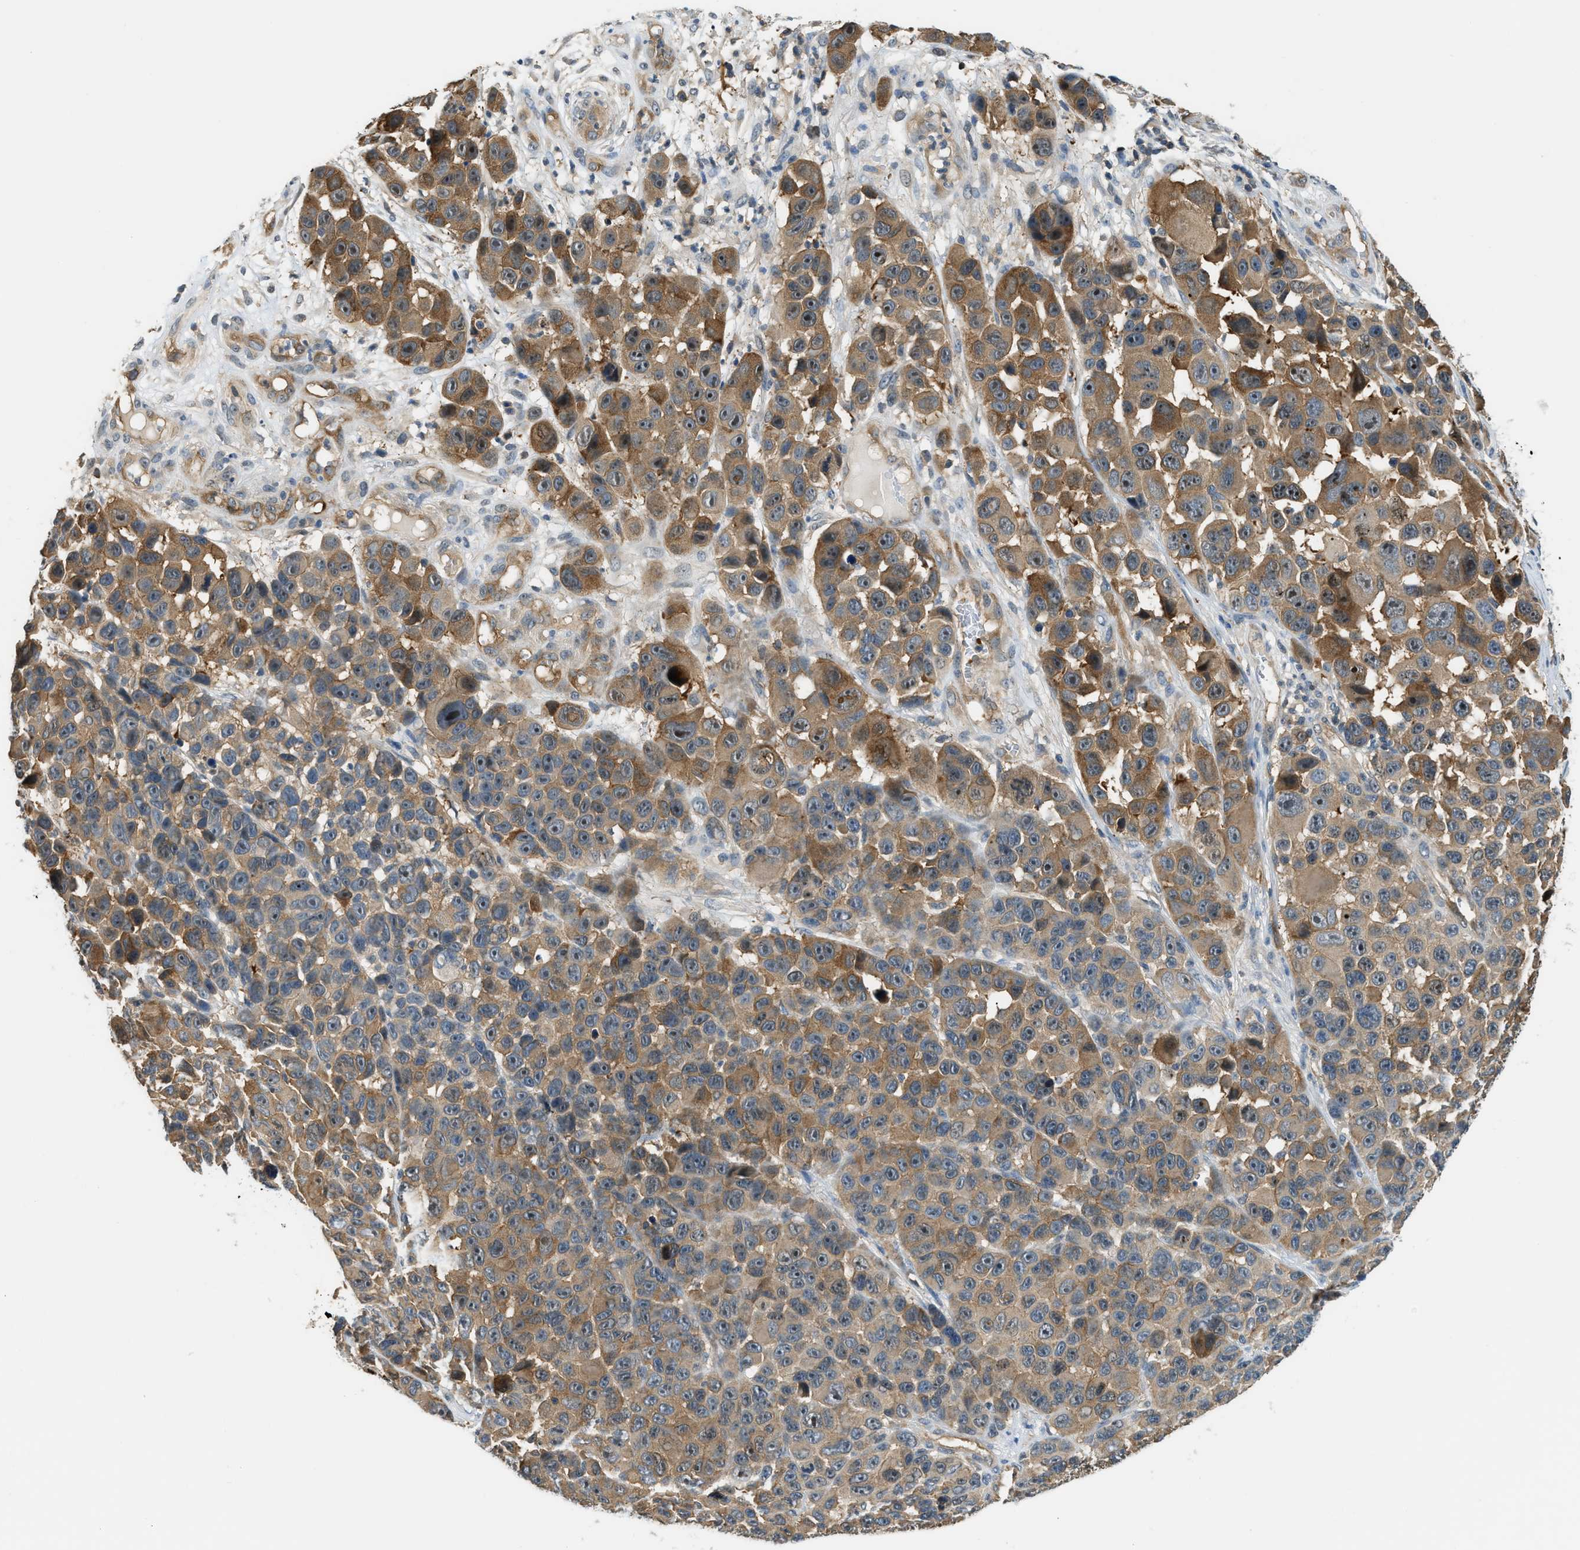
{"staining": {"intensity": "weak", "quantity": ">75%", "location": "cytoplasmic/membranous,nuclear"}, "tissue": "melanoma", "cell_type": "Tumor cells", "image_type": "cancer", "snomed": [{"axis": "morphology", "description": "Malignant melanoma, NOS"}, {"axis": "topography", "description": "Skin"}], "caption": "Immunohistochemical staining of human malignant melanoma shows low levels of weak cytoplasmic/membranous and nuclear staining in about >75% of tumor cells.", "gene": "CBLB", "patient": {"sex": "male", "age": 53}}